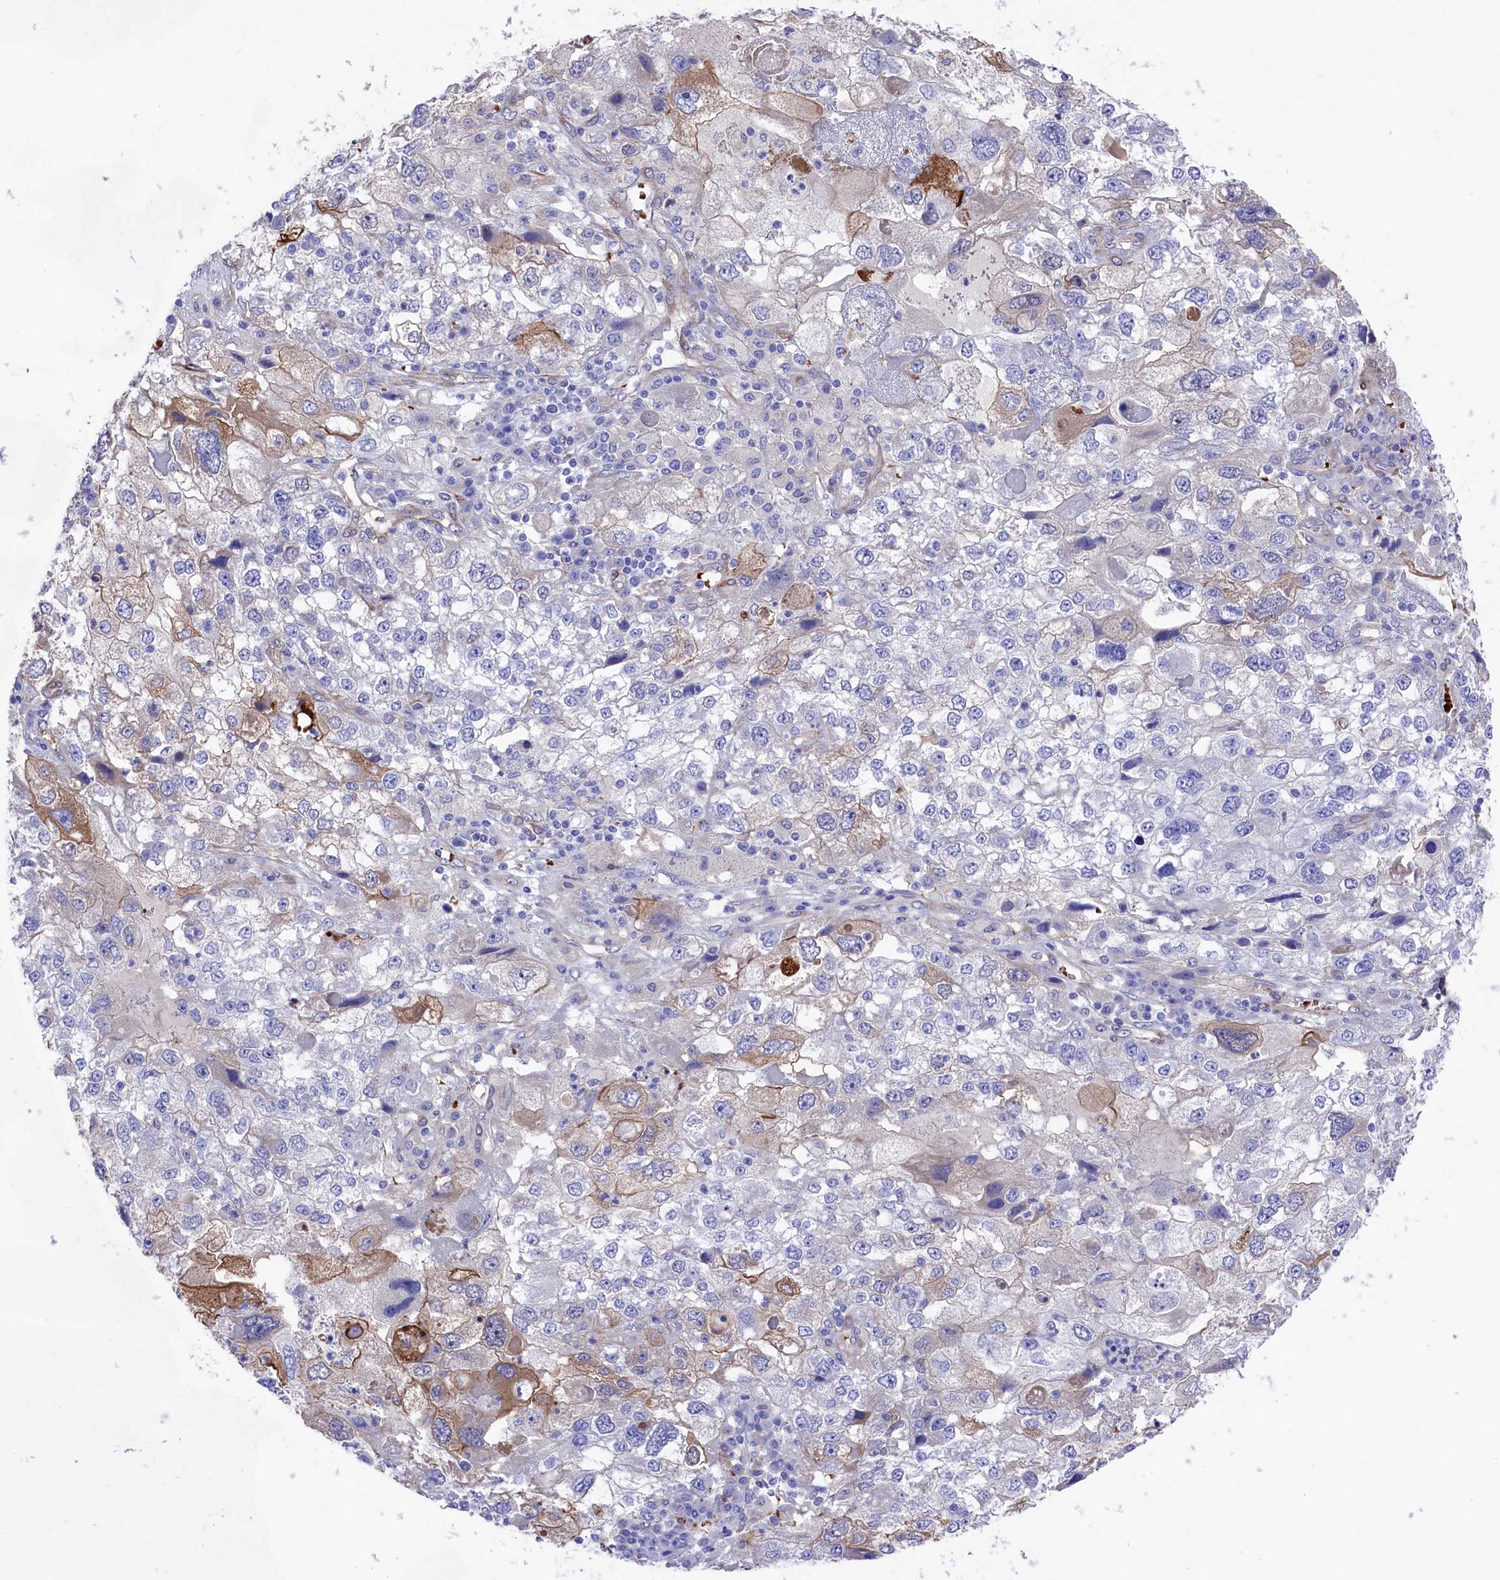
{"staining": {"intensity": "moderate", "quantity": "<25%", "location": "cytoplasmic/membranous"}, "tissue": "endometrial cancer", "cell_type": "Tumor cells", "image_type": "cancer", "snomed": [{"axis": "morphology", "description": "Adenocarcinoma, NOS"}, {"axis": "topography", "description": "Endometrium"}], "caption": "This micrograph shows adenocarcinoma (endometrial) stained with IHC to label a protein in brown. The cytoplasmic/membranous of tumor cells show moderate positivity for the protein. Nuclei are counter-stained blue.", "gene": "LHFPL4", "patient": {"sex": "female", "age": 49}}